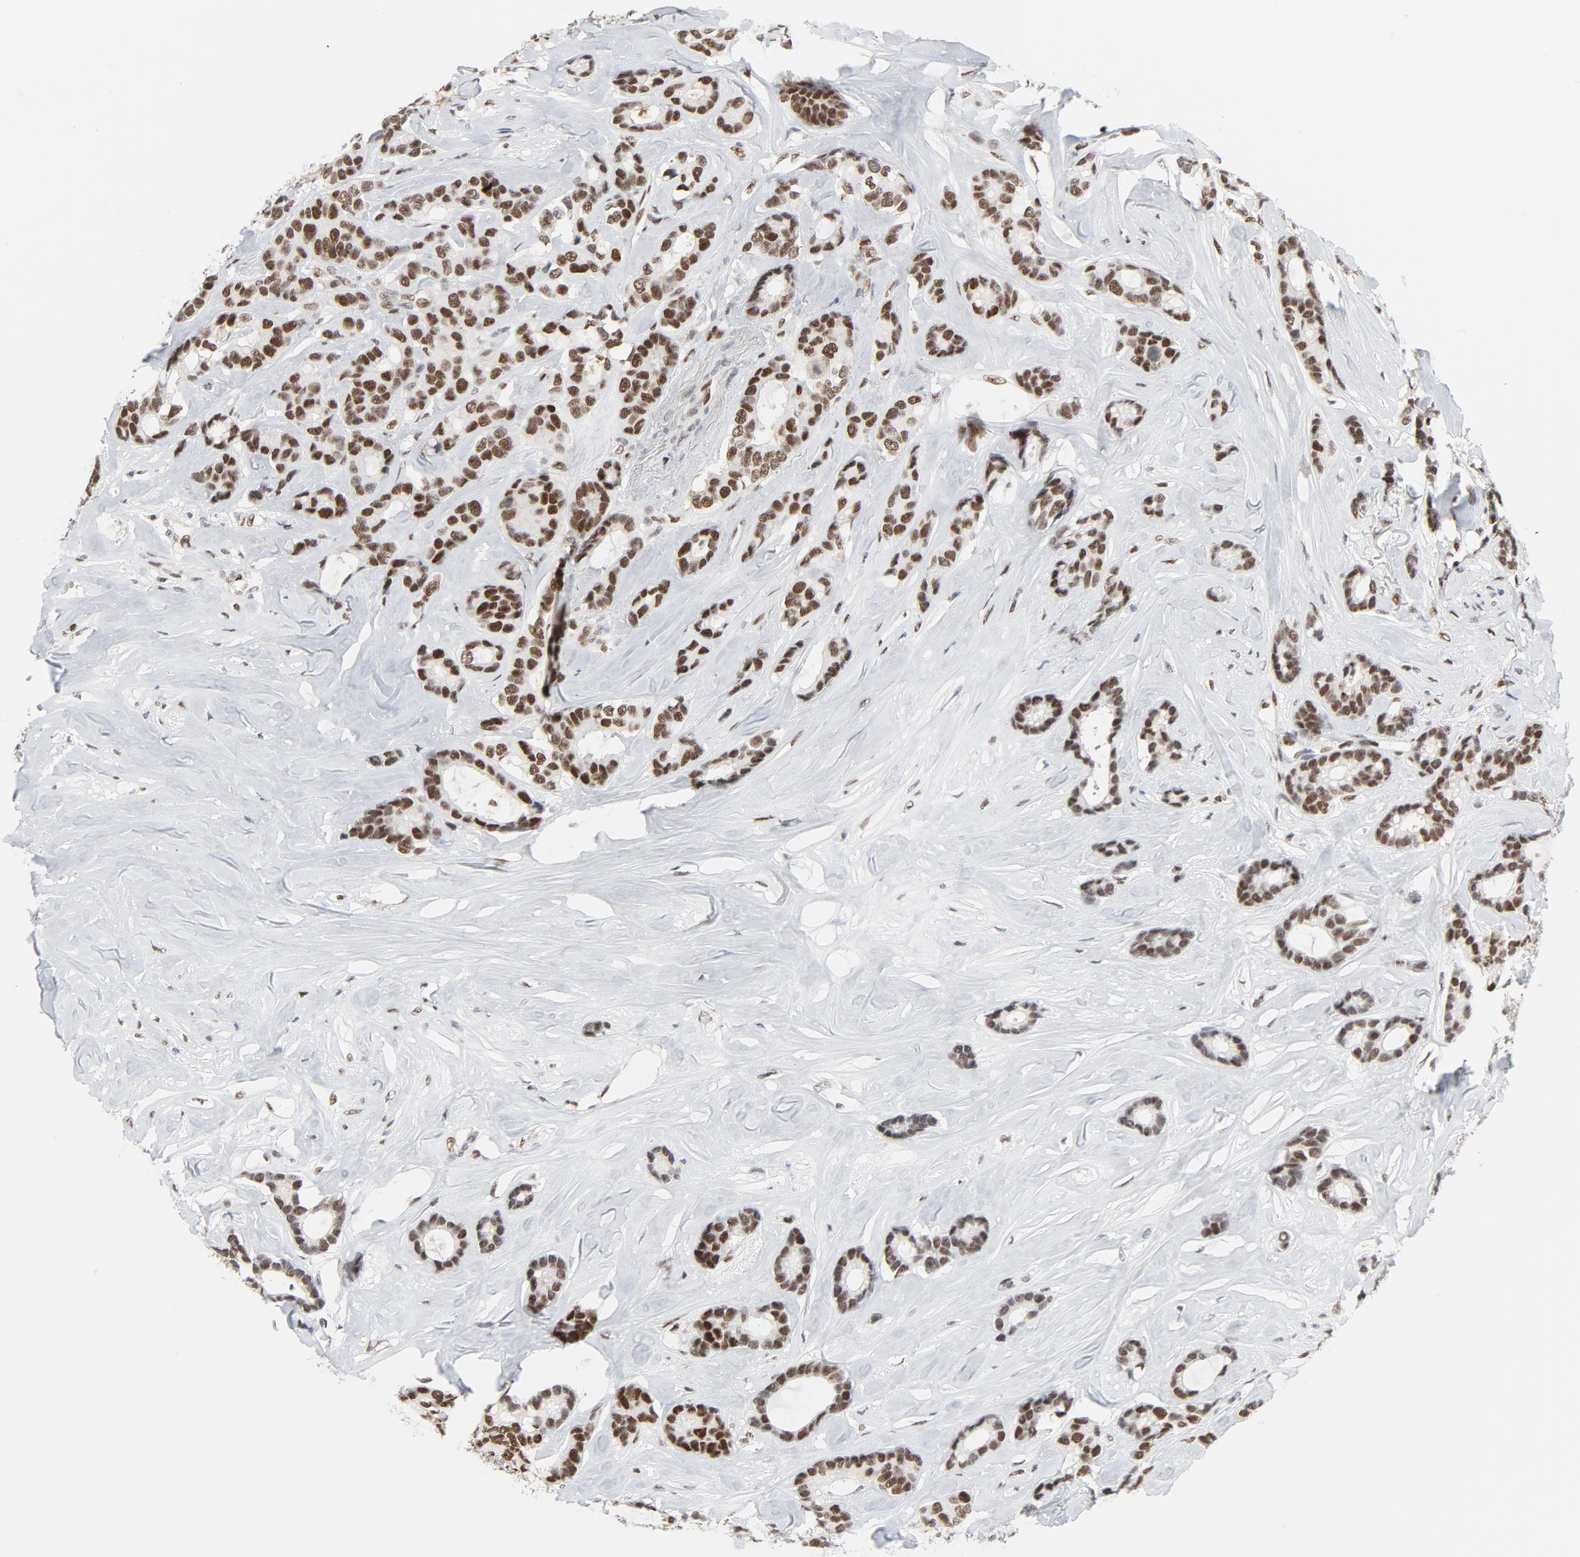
{"staining": {"intensity": "moderate", "quantity": ">75%", "location": "nuclear"}, "tissue": "breast cancer", "cell_type": "Tumor cells", "image_type": "cancer", "snomed": [{"axis": "morphology", "description": "Duct carcinoma"}, {"axis": "topography", "description": "Breast"}], "caption": "IHC micrograph of neoplastic tissue: breast cancer stained using immunohistochemistry demonstrates medium levels of moderate protein expression localized specifically in the nuclear of tumor cells, appearing as a nuclear brown color.", "gene": "JMJD6", "patient": {"sex": "female", "age": 87}}